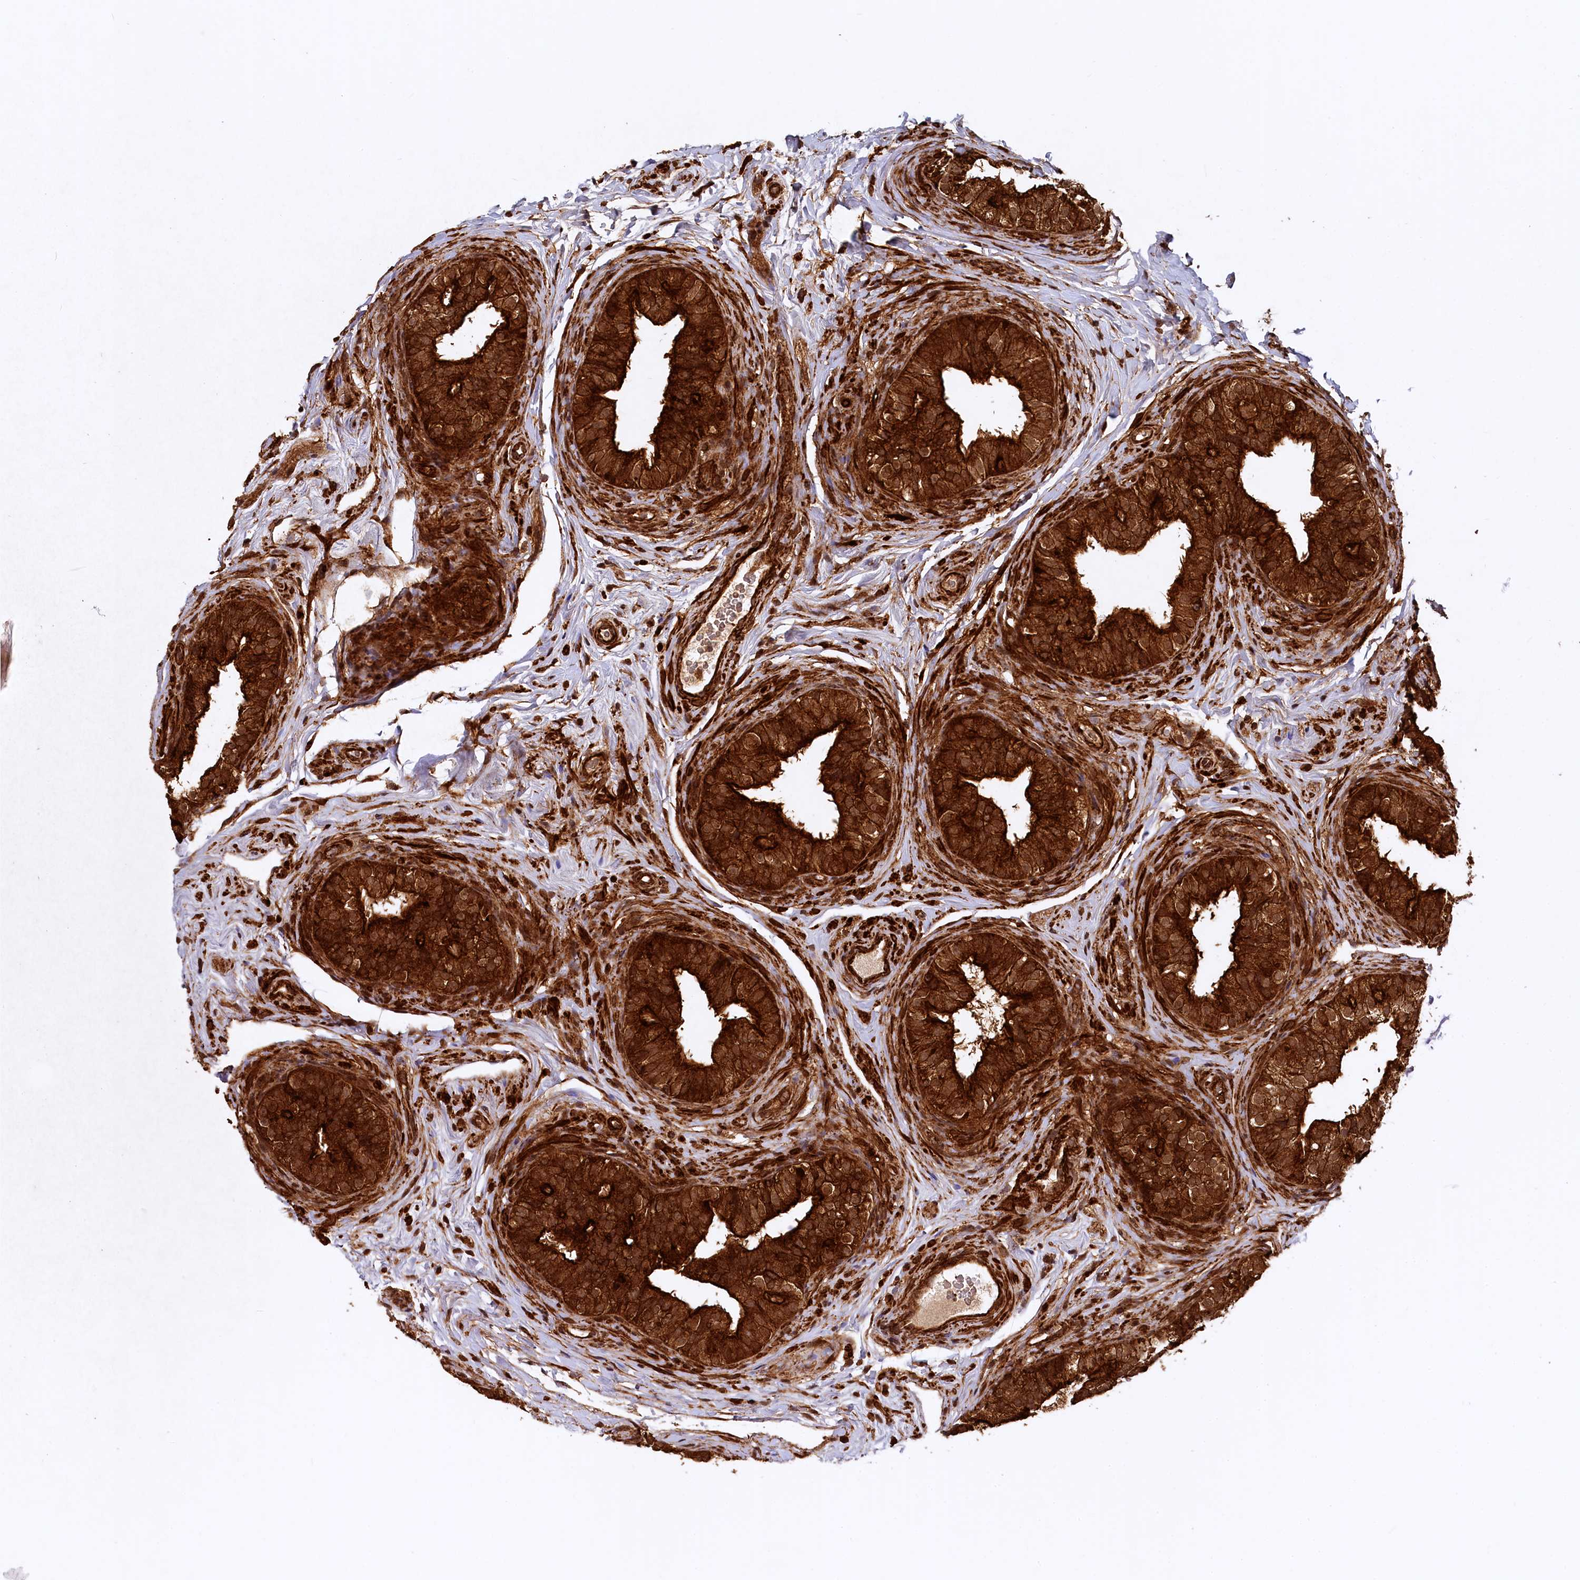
{"staining": {"intensity": "strong", "quantity": ">75%", "location": "cytoplasmic/membranous"}, "tissue": "epididymis", "cell_type": "Glandular cells", "image_type": "normal", "snomed": [{"axis": "morphology", "description": "Normal tissue, NOS"}, {"axis": "topography", "description": "Epididymis"}], "caption": "Glandular cells exhibit strong cytoplasmic/membranous staining in about >75% of cells in benign epididymis.", "gene": "STUB1", "patient": {"sex": "male", "age": 49}}